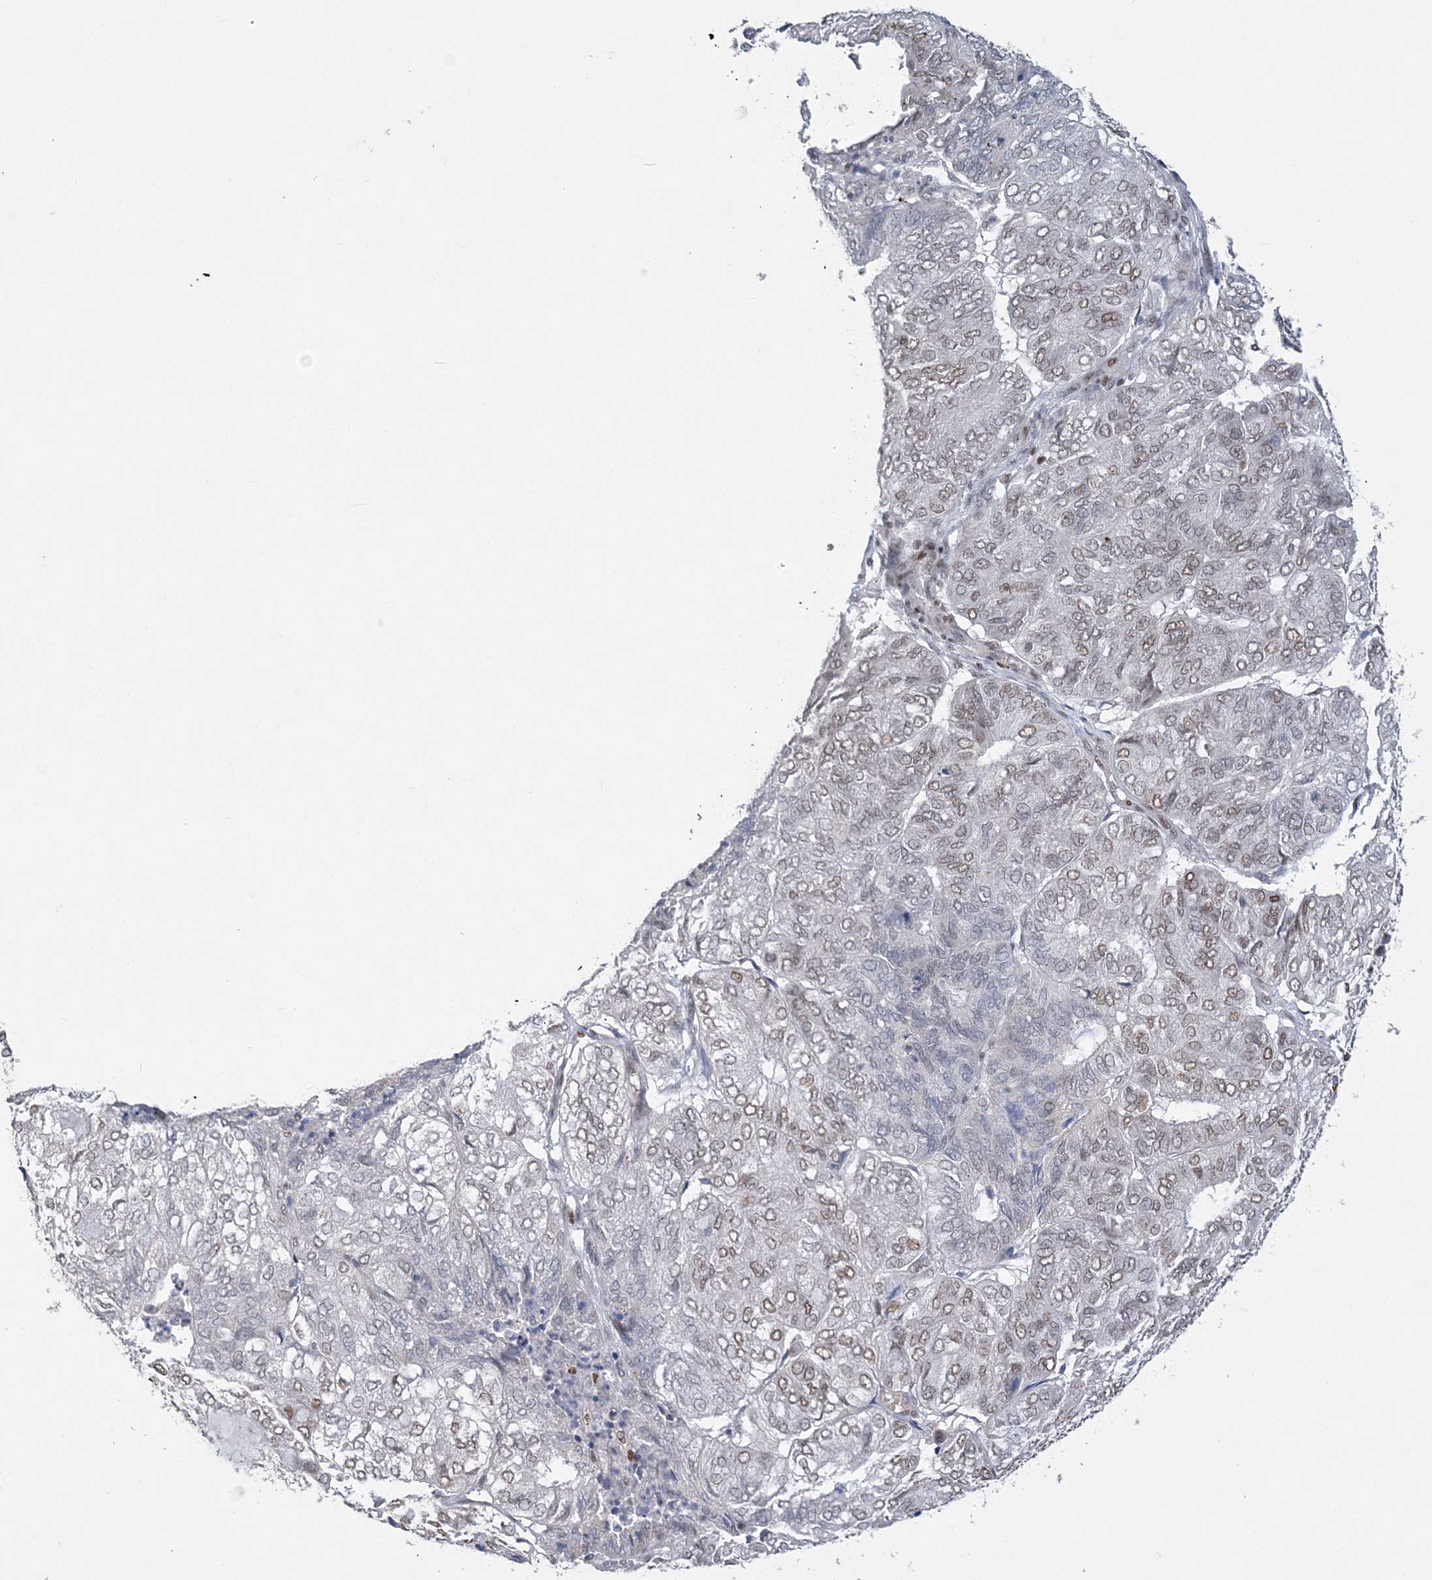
{"staining": {"intensity": "moderate", "quantity": ">75%", "location": "nuclear"}, "tissue": "endometrial cancer", "cell_type": "Tumor cells", "image_type": "cancer", "snomed": [{"axis": "morphology", "description": "Adenocarcinoma, NOS"}, {"axis": "topography", "description": "Uterus"}], "caption": "The image displays a brown stain indicating the presence of a protein in the nuclear of tumor cells in adenocarcinoma (endometrial).", "gene": "ZBTB7A", "patient": {"sex": "female", "age": 60}}